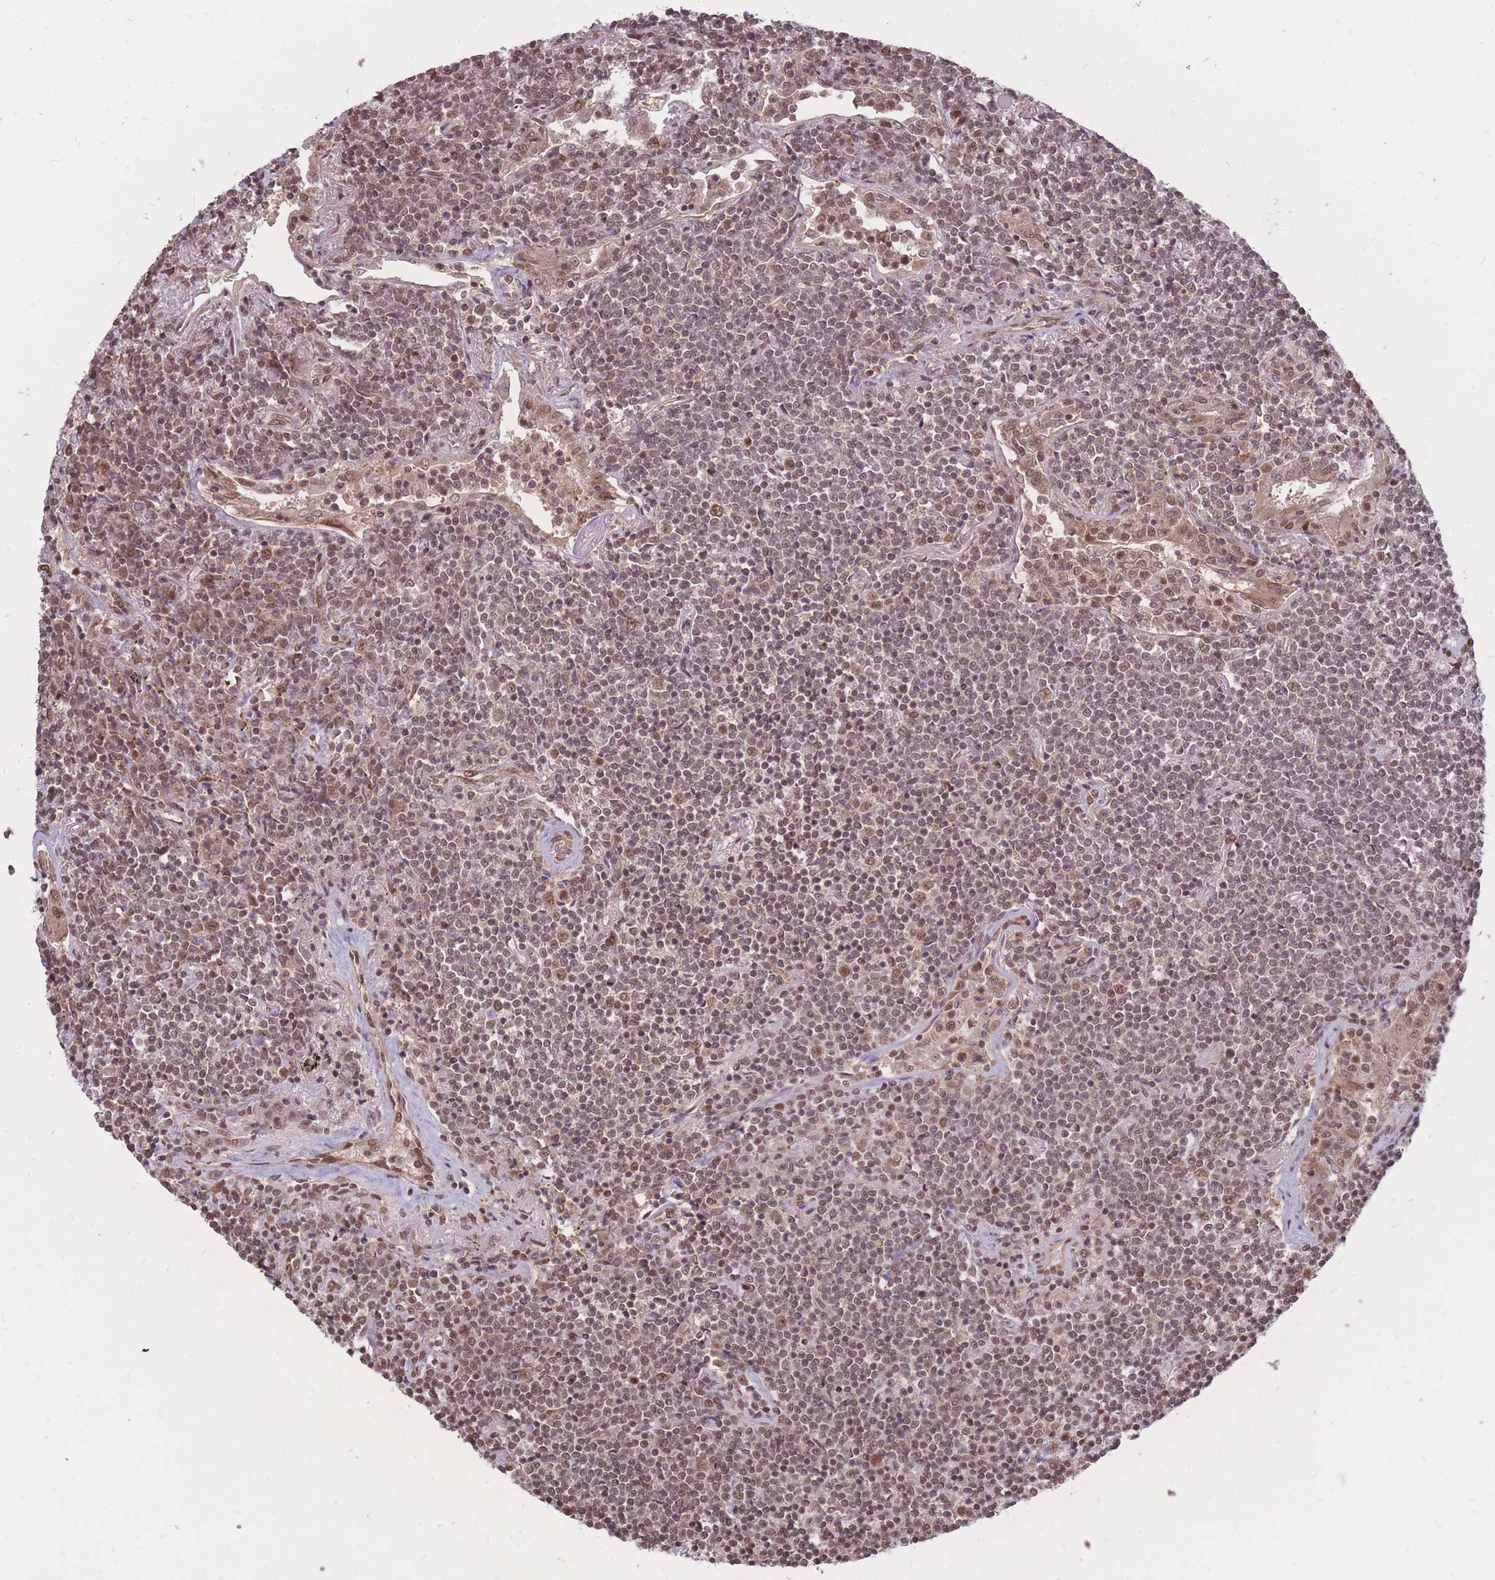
{"staining": {"intensity": "moderate", "quantity": ">75%", "location": "nuclear"}, "tissue": "lymphoma", "cell_type": "Tumor cells", "image_type": "cancer", "snomed": [{"axis": "morphology", "description": "Malignant lymphoma, non-Hodgkin's type, Low grade"}, {"axis": "topography", "description": "Lung"}], "caption": "There is medium levels of moderate nuclear staining in tumor cells of malignant lymphoma, non-Hodgkin's type (low-grade), as demonstrated by immunohistochemical staining (brown color).", "gene": "SRA1", "patient": {"sex": "female", "age": 71}}